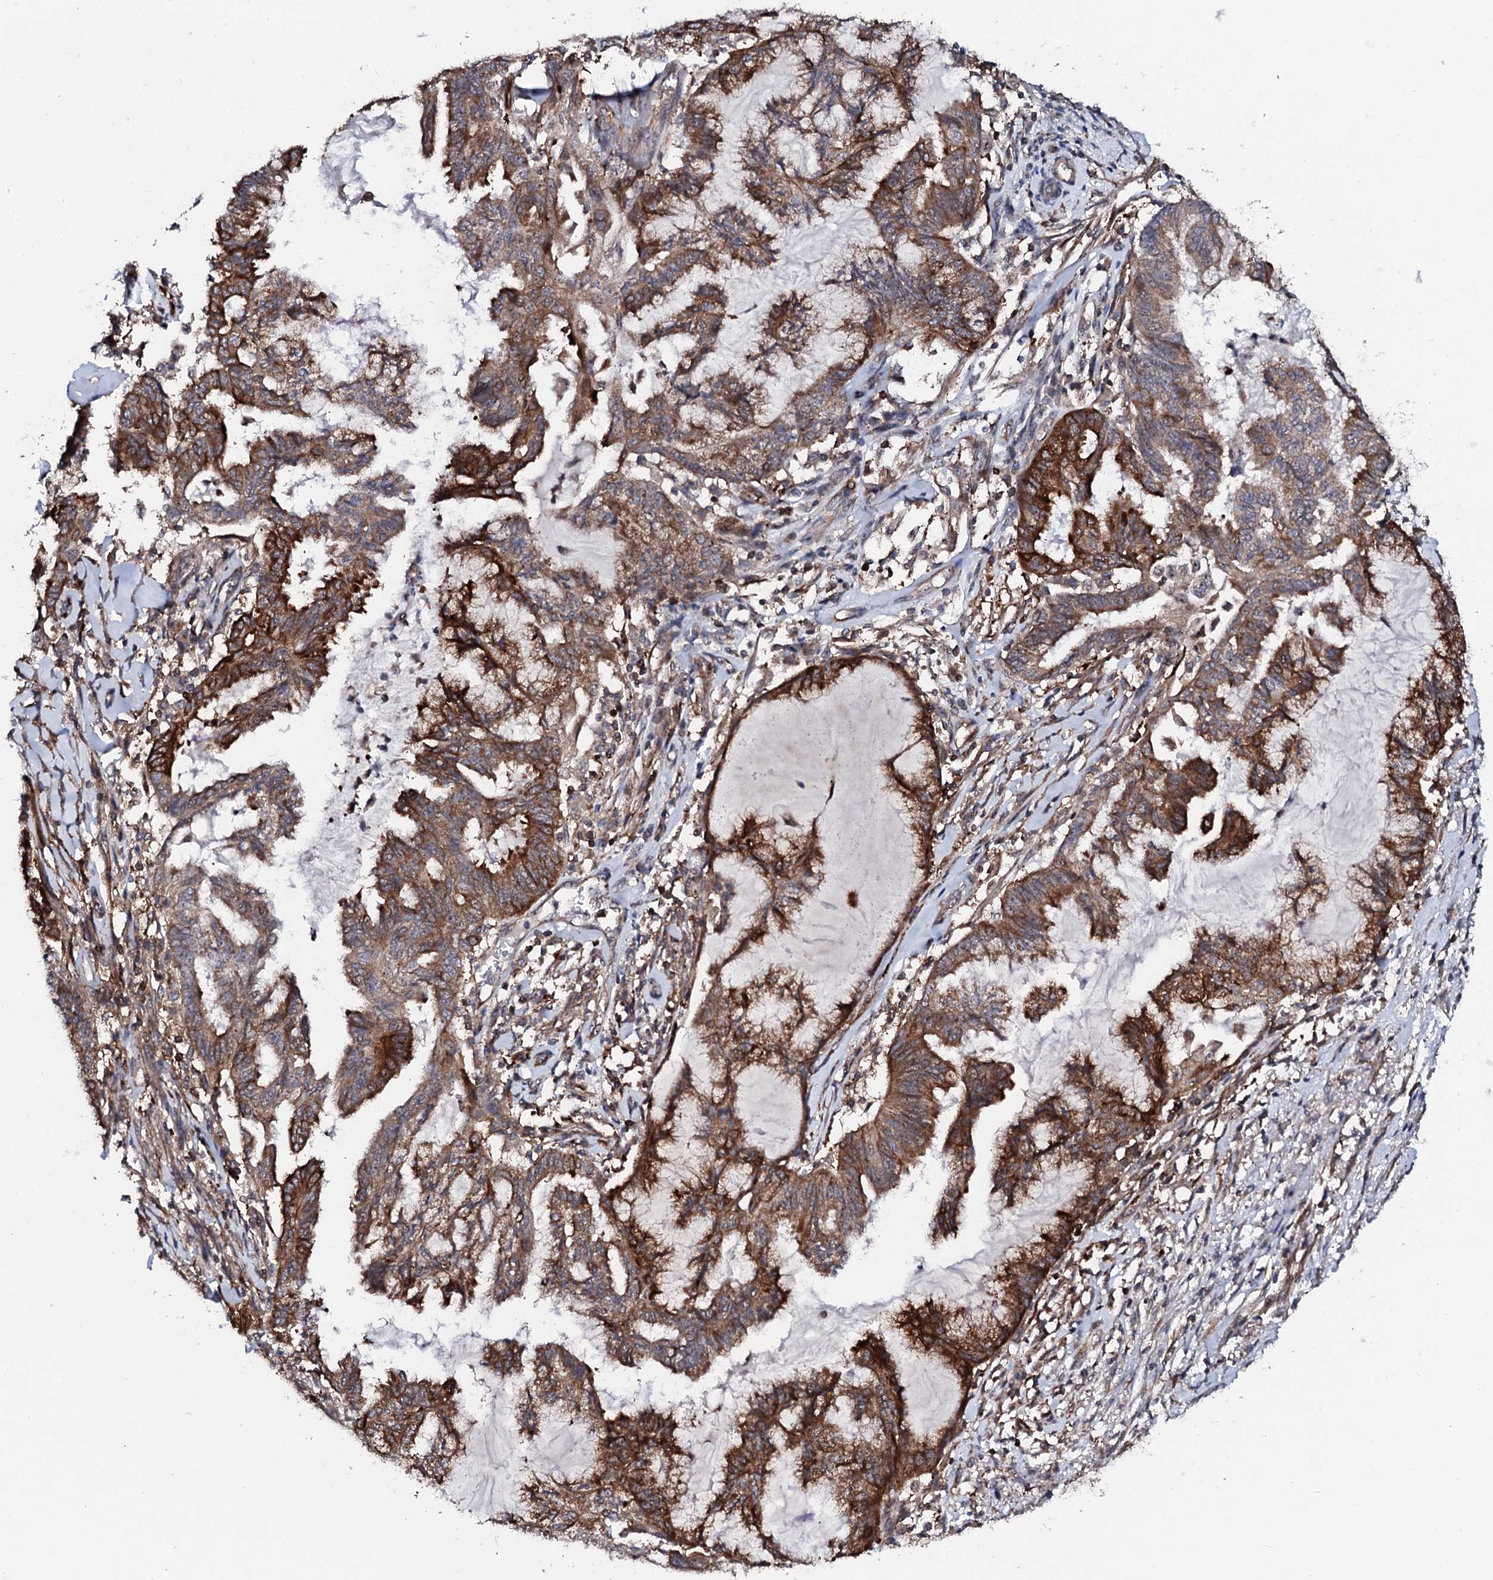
{"staining": {"intensity": "strong", "quantity": ">75%", "location": "cytoplasmic/membranous"}, "tissue": "endometrial cancer", "cell_type": "Tumor cells", "image_type": "cancer", "snomed": [{"axis": "morphology", "description": "Adenocarcinoma, NOS"}, {"axis": "topography", "description": "Endometrium"}], "caption": "Tumor cells reveal high levels of strong cytoplasmic/membranous positivity in approximately >75% of cells in human adenocarcinoma (endometrial). (DAB = brown stain, brightfield microscopy at high magnification).", "gene": "GTPBP4", "patient": {"sex": "female", "age": 86}}